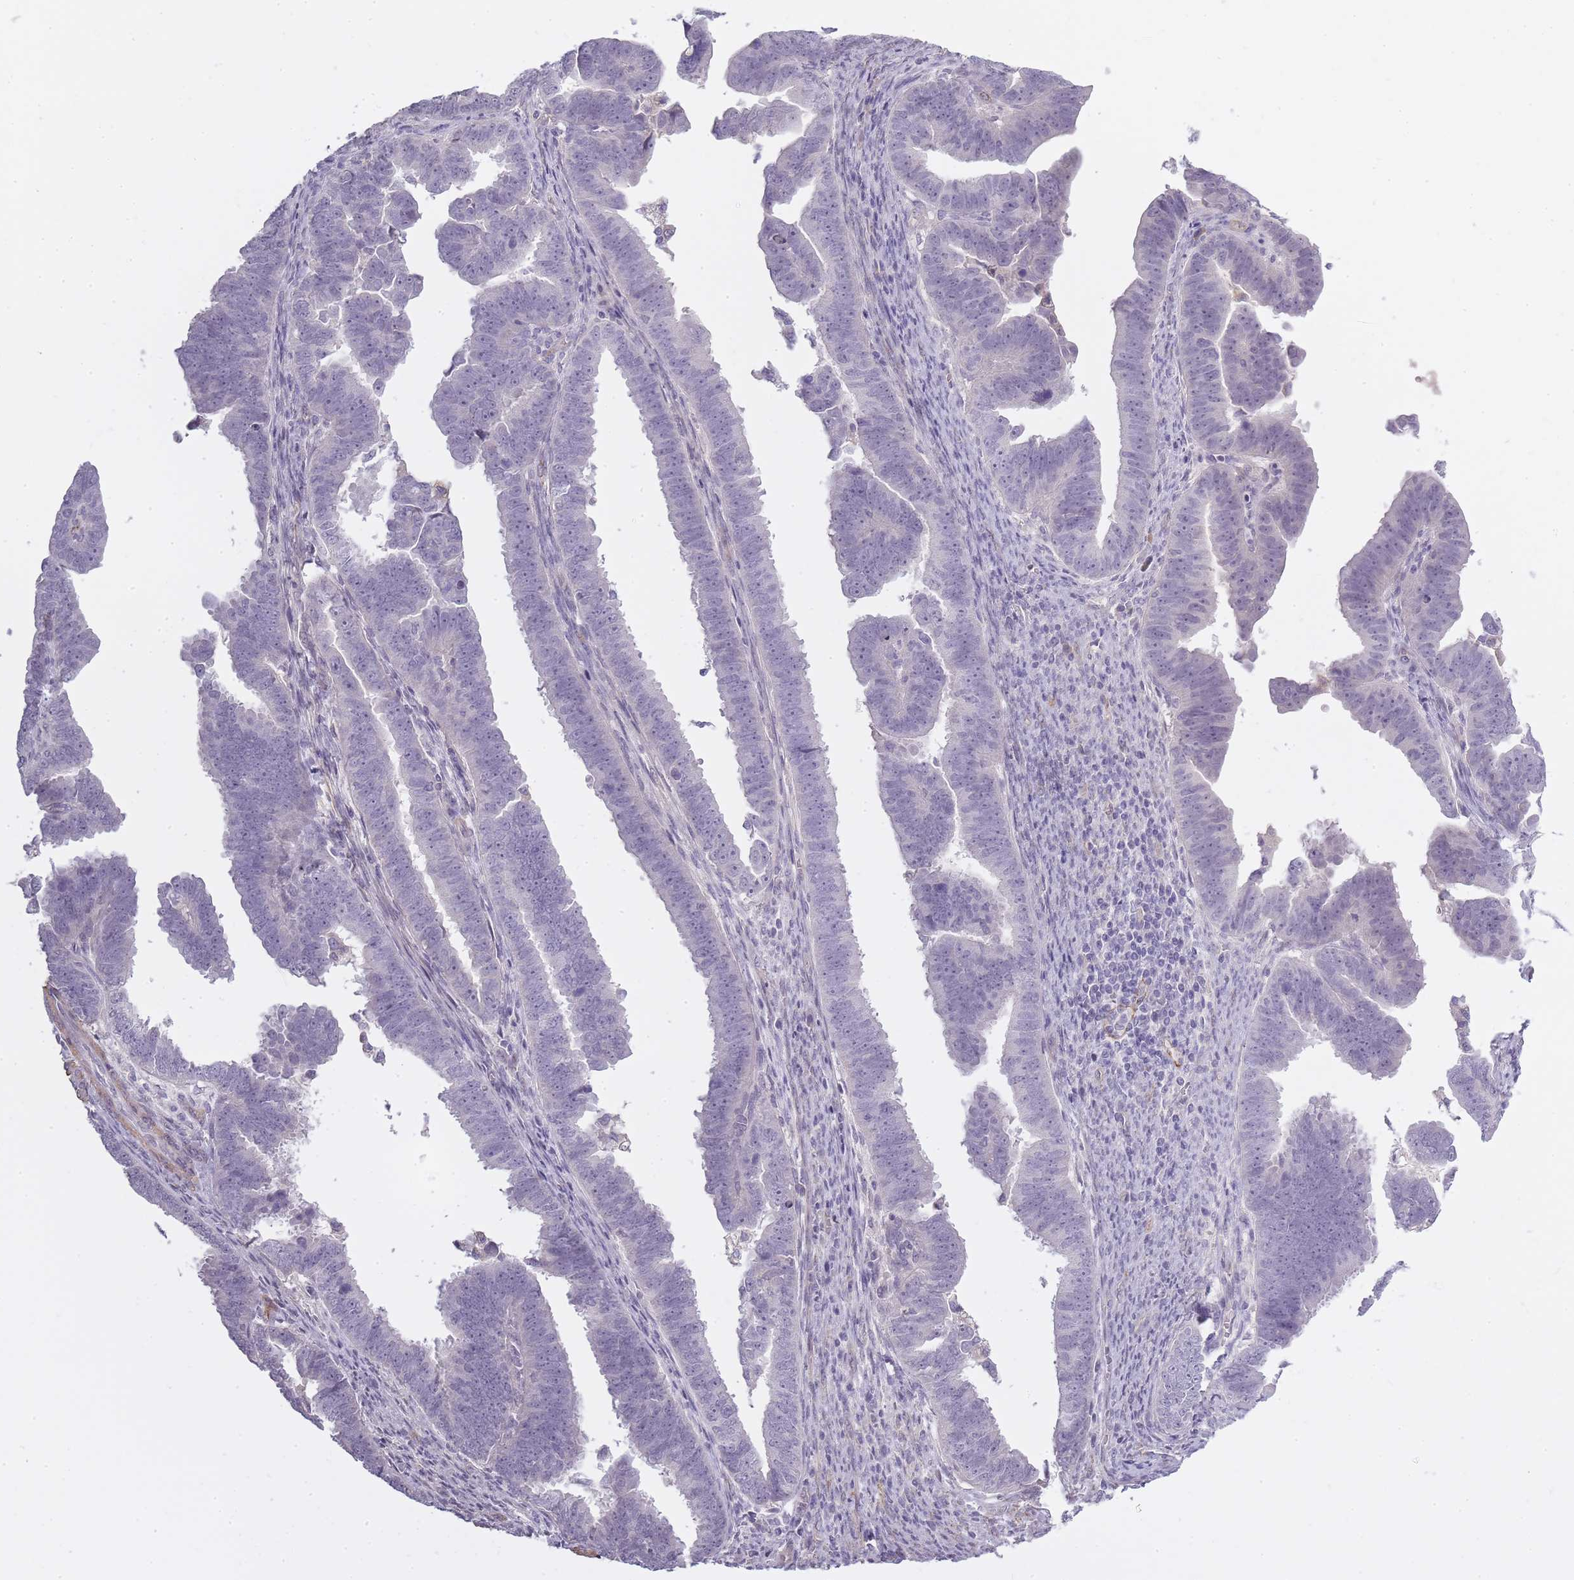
{"staining": {"intensity": "negative", "quantity": "none", "location": "none"}, "tissue": "endometrial cancer", "cell_type": "Tumor cells", "image_type": "cancer", "snomed": [{"axis": "morphology", "description": "Adenocarcinoma, NOS"}, {"axis": "topography", "description": "Endometrium"}], "caption": "Immunohistochemistry of human endometrial cancer (adenocarcinoma) exhibits no expression in tumor cells.", "gene": "SLC8A2", "patient": {"sex": "female", "age": 75}}